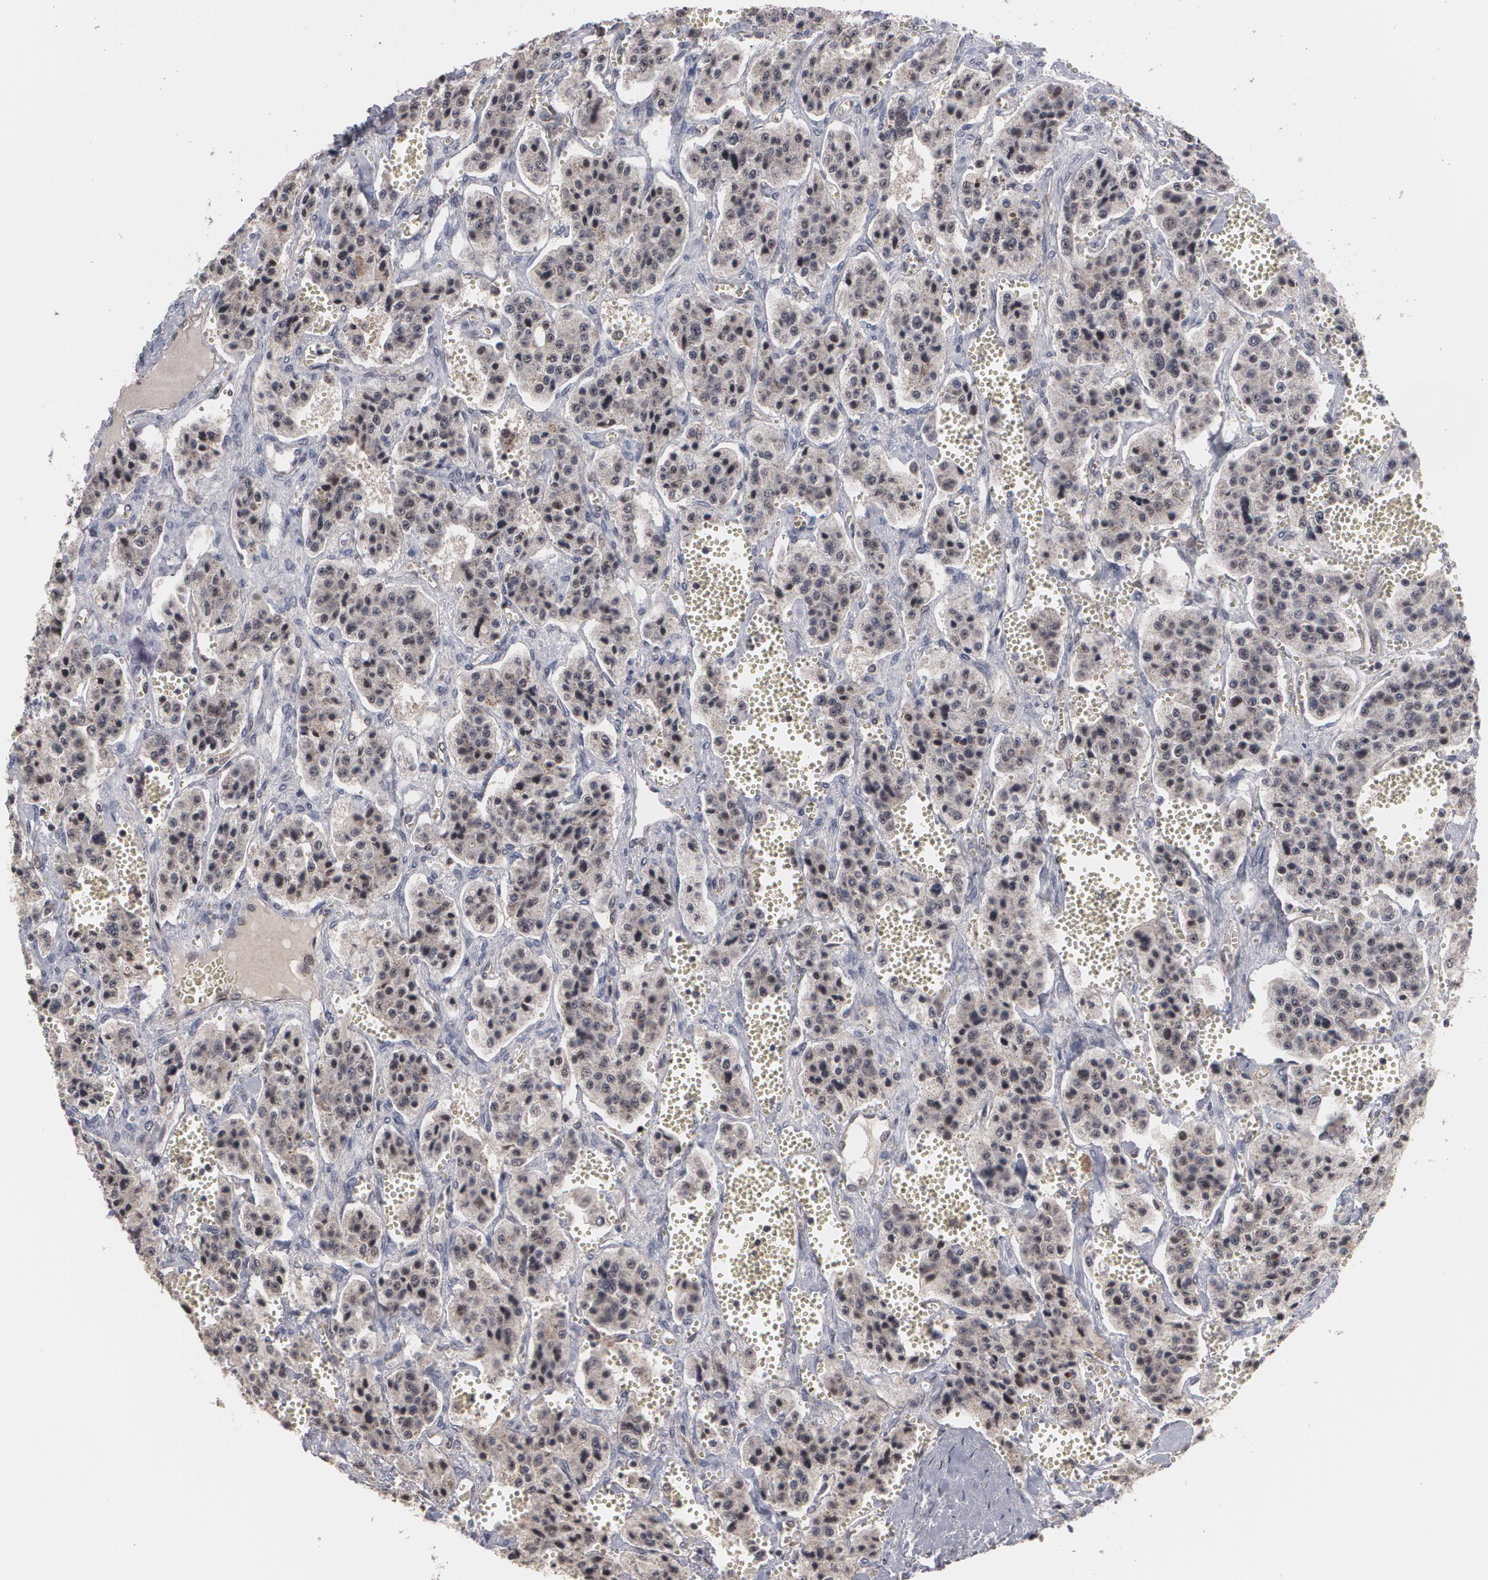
{"staining": {"intensity": "strong", "quantity": ">75%", "location": "nuclear"}, "tissue": "carcinoid", "cell_type": "Tumor cells", "image_type": "cancer", "snomed": [{"axis": "morphology", "description": "Carcinoid, malignant, NOS"}, {"axis": "topography", "description": "Small intestine"}], "caption": "Immunohistochemical staining of carcinoid shows strong nuclear protein positivity in about >75% of tumor cells.", "gene": "INTS6", "patient": {"sex": "male", "age": 52}}